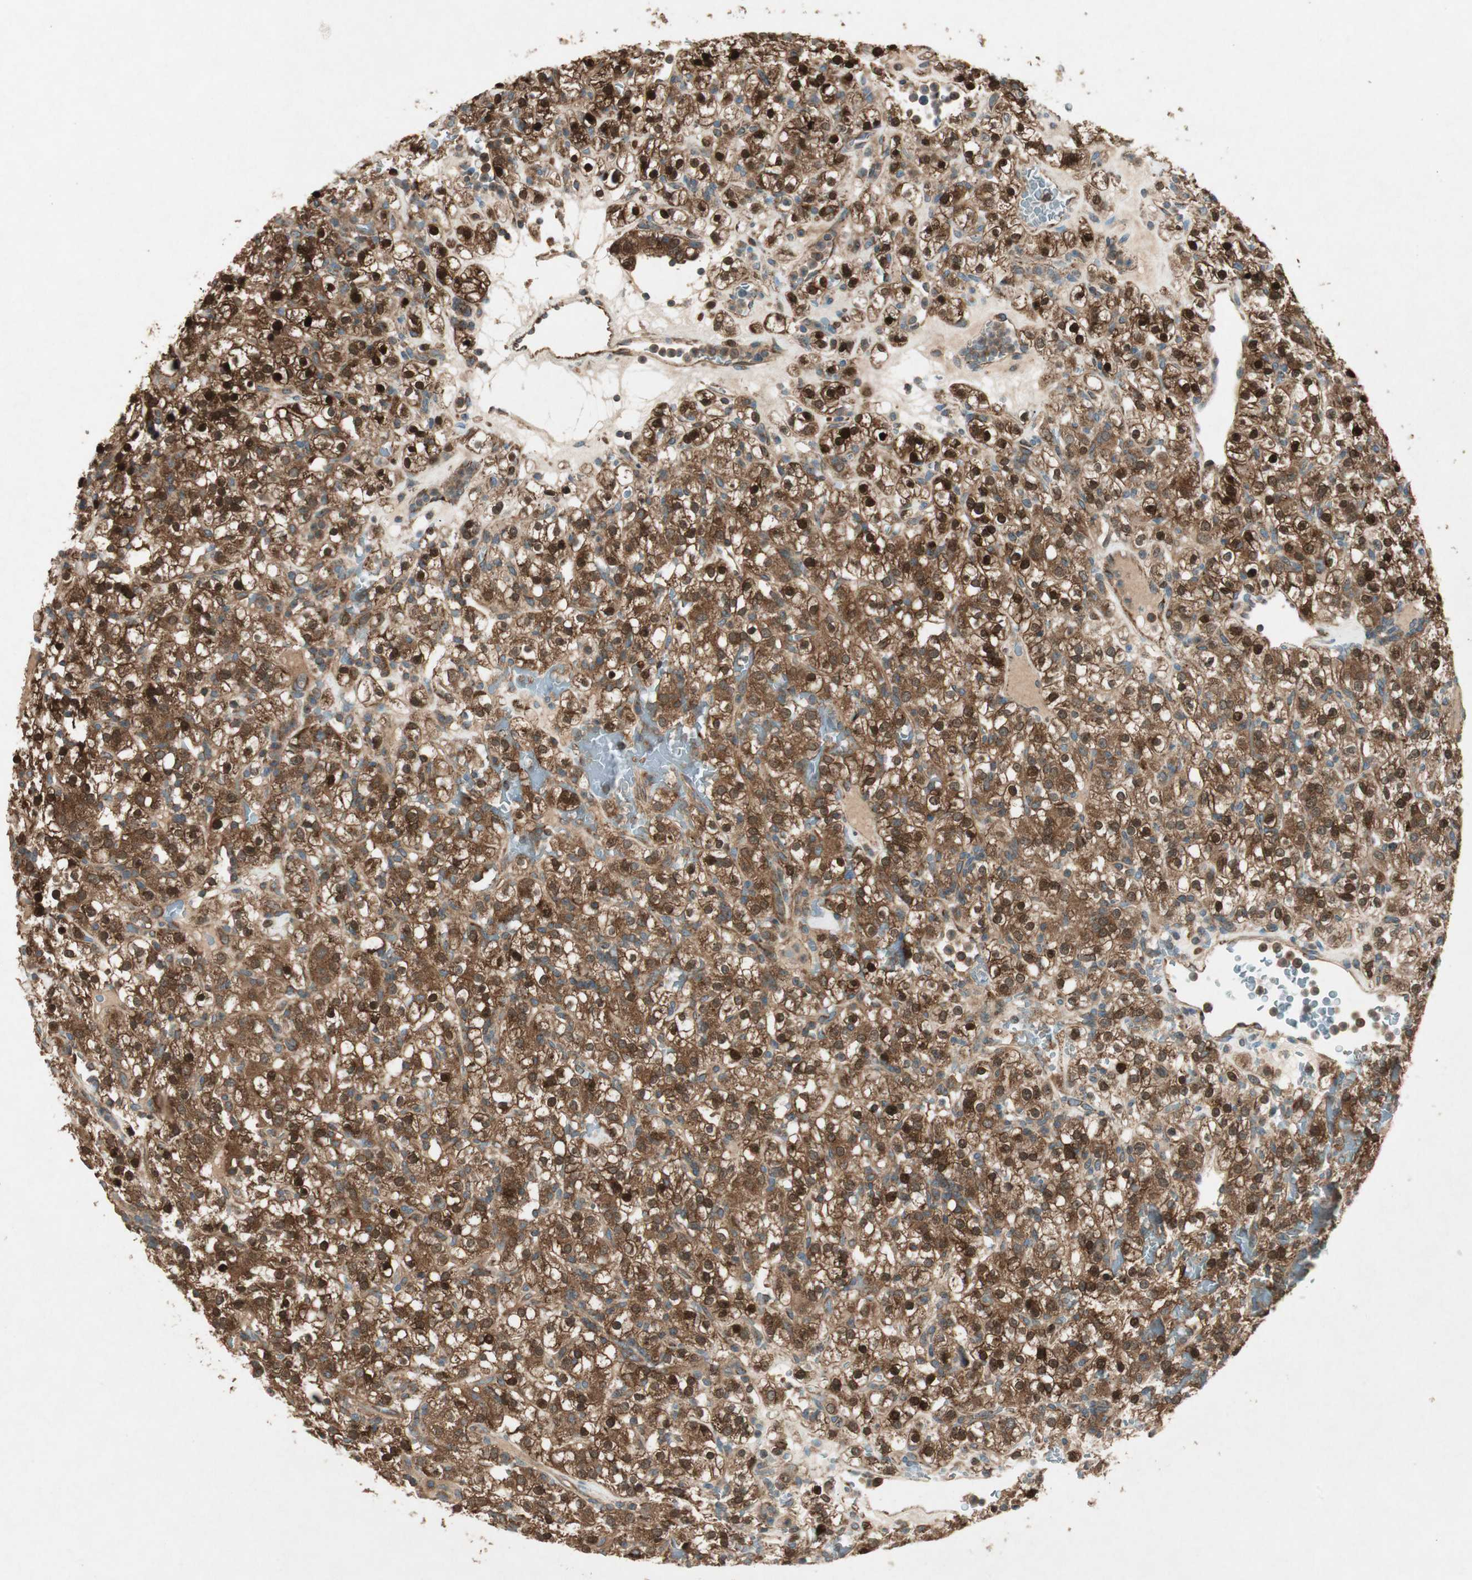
{"staining": {"intensity": "strong", "quantity": ">75%", "location": "cytoplasmic/membranous,nuclear"}, "tissue": "renal cancer", "cell_type": "Tumor cells", "image_type": "cancer", "snomed": [{"axis": "morphology", "description": "Normal tissue, NOS"}, {"axis": "morphology", "description": "Adenocarcinoma, NOS"}, {"axis": "topography", "description": "Kidney"}], "caption": "An IHC micrograph of neoplastic tissue is shown. Protein staining in brown labels strong cytoplasmic/membranous and nuclear positivity in renal adenocarcinoma within tumor cells.", "gene": "CHADL", "patient": {"sex": "female", "age": 72}}